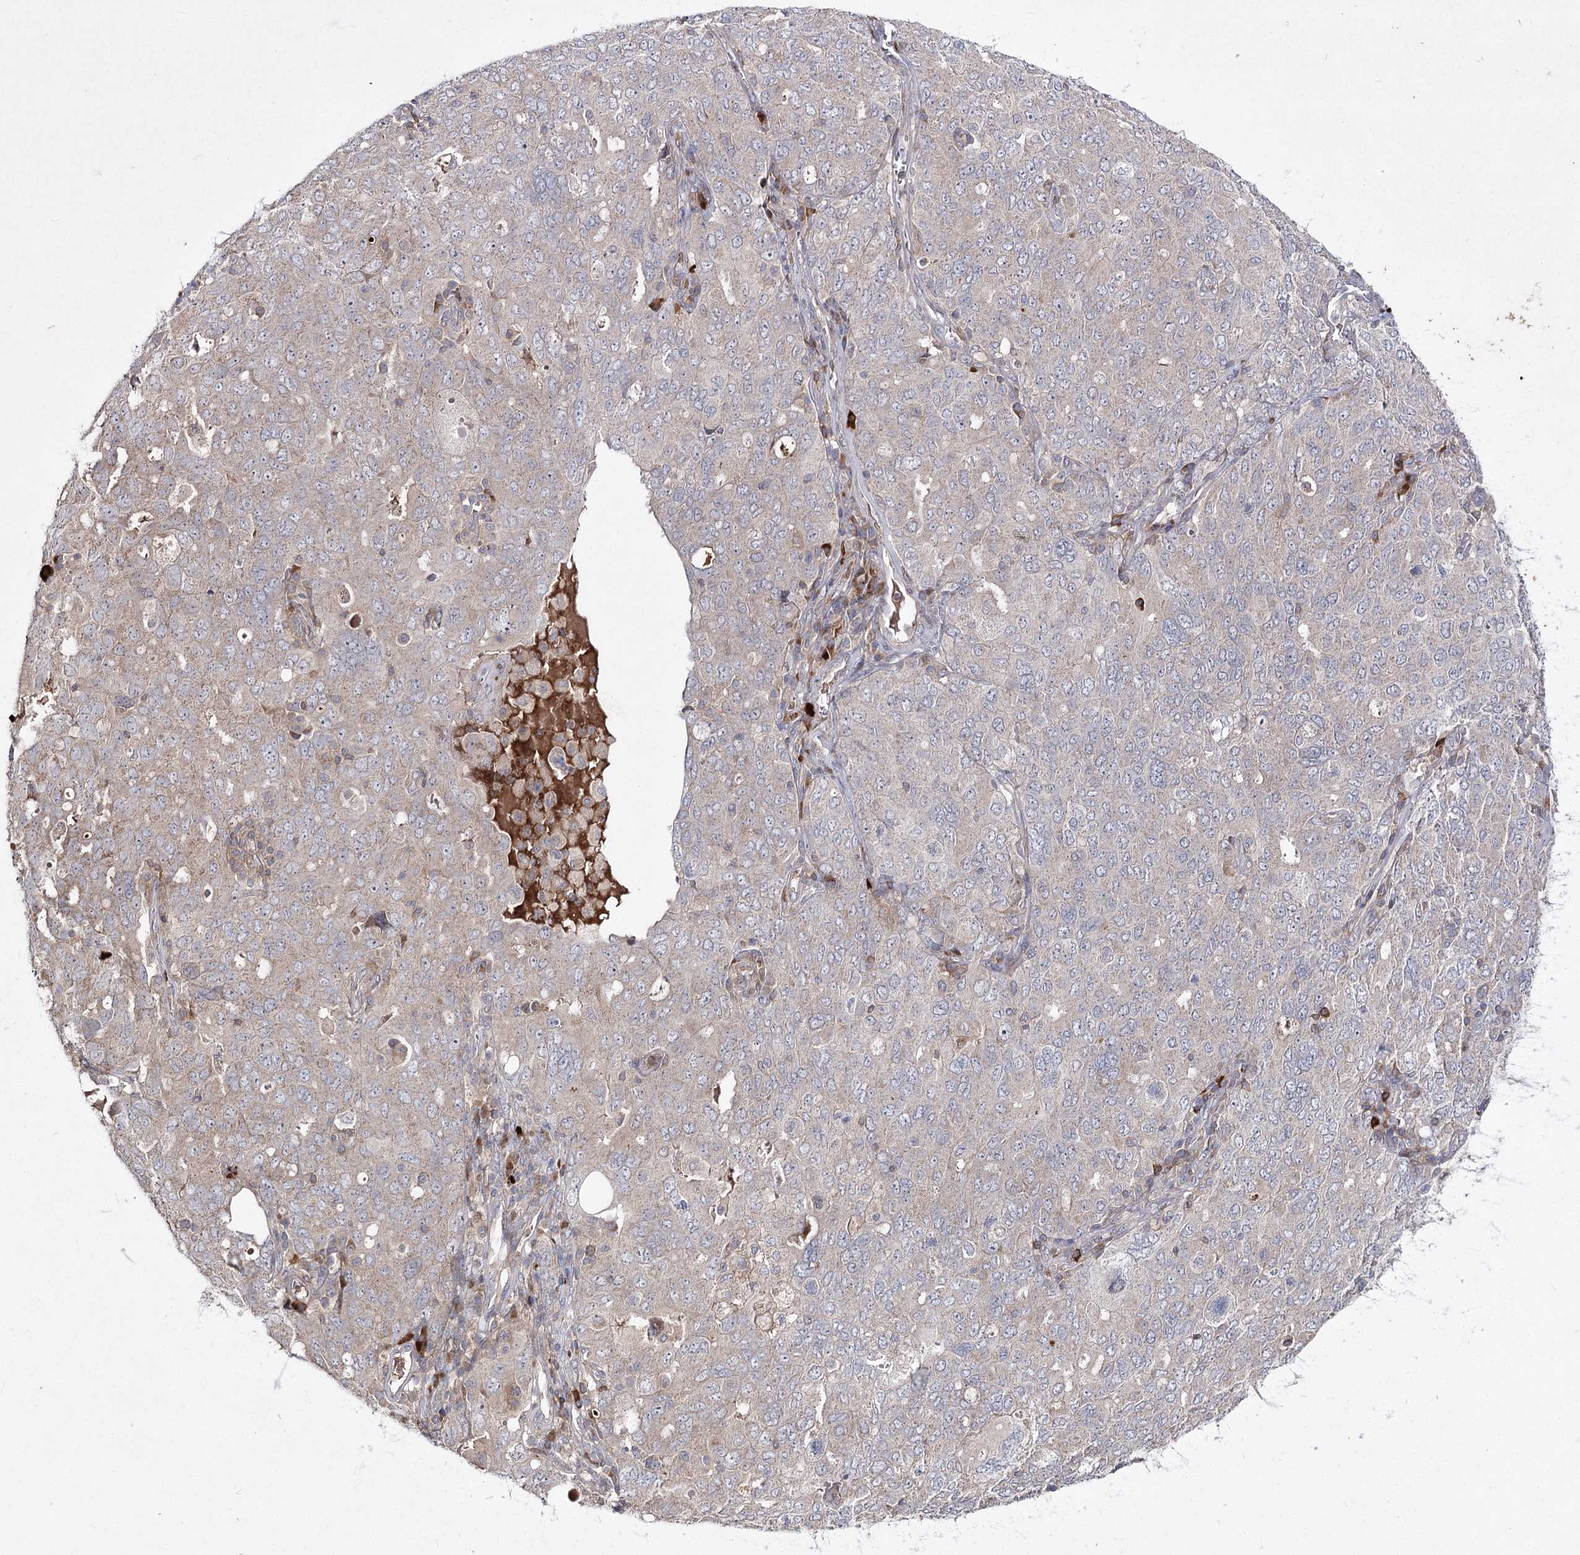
{"staining": {"intensity": "weak", "quantity": "<25%", "location": "cytoplasmic/membranous"}, "tissue": "ovarian cancer", "cell_type": "Tumor cells", "image_type": "cancer", "snomed": [{"axis": "morphology", "description": "Carcinoma, endometroid"}, {"axis": "topography", "description": "Ovary"}], "caption": "Tumor cells show no significant protein positivity in ovarian endometroid carcinoma.", "gene": "CIB2", "patient": {"sex": "female", "age": 62}}